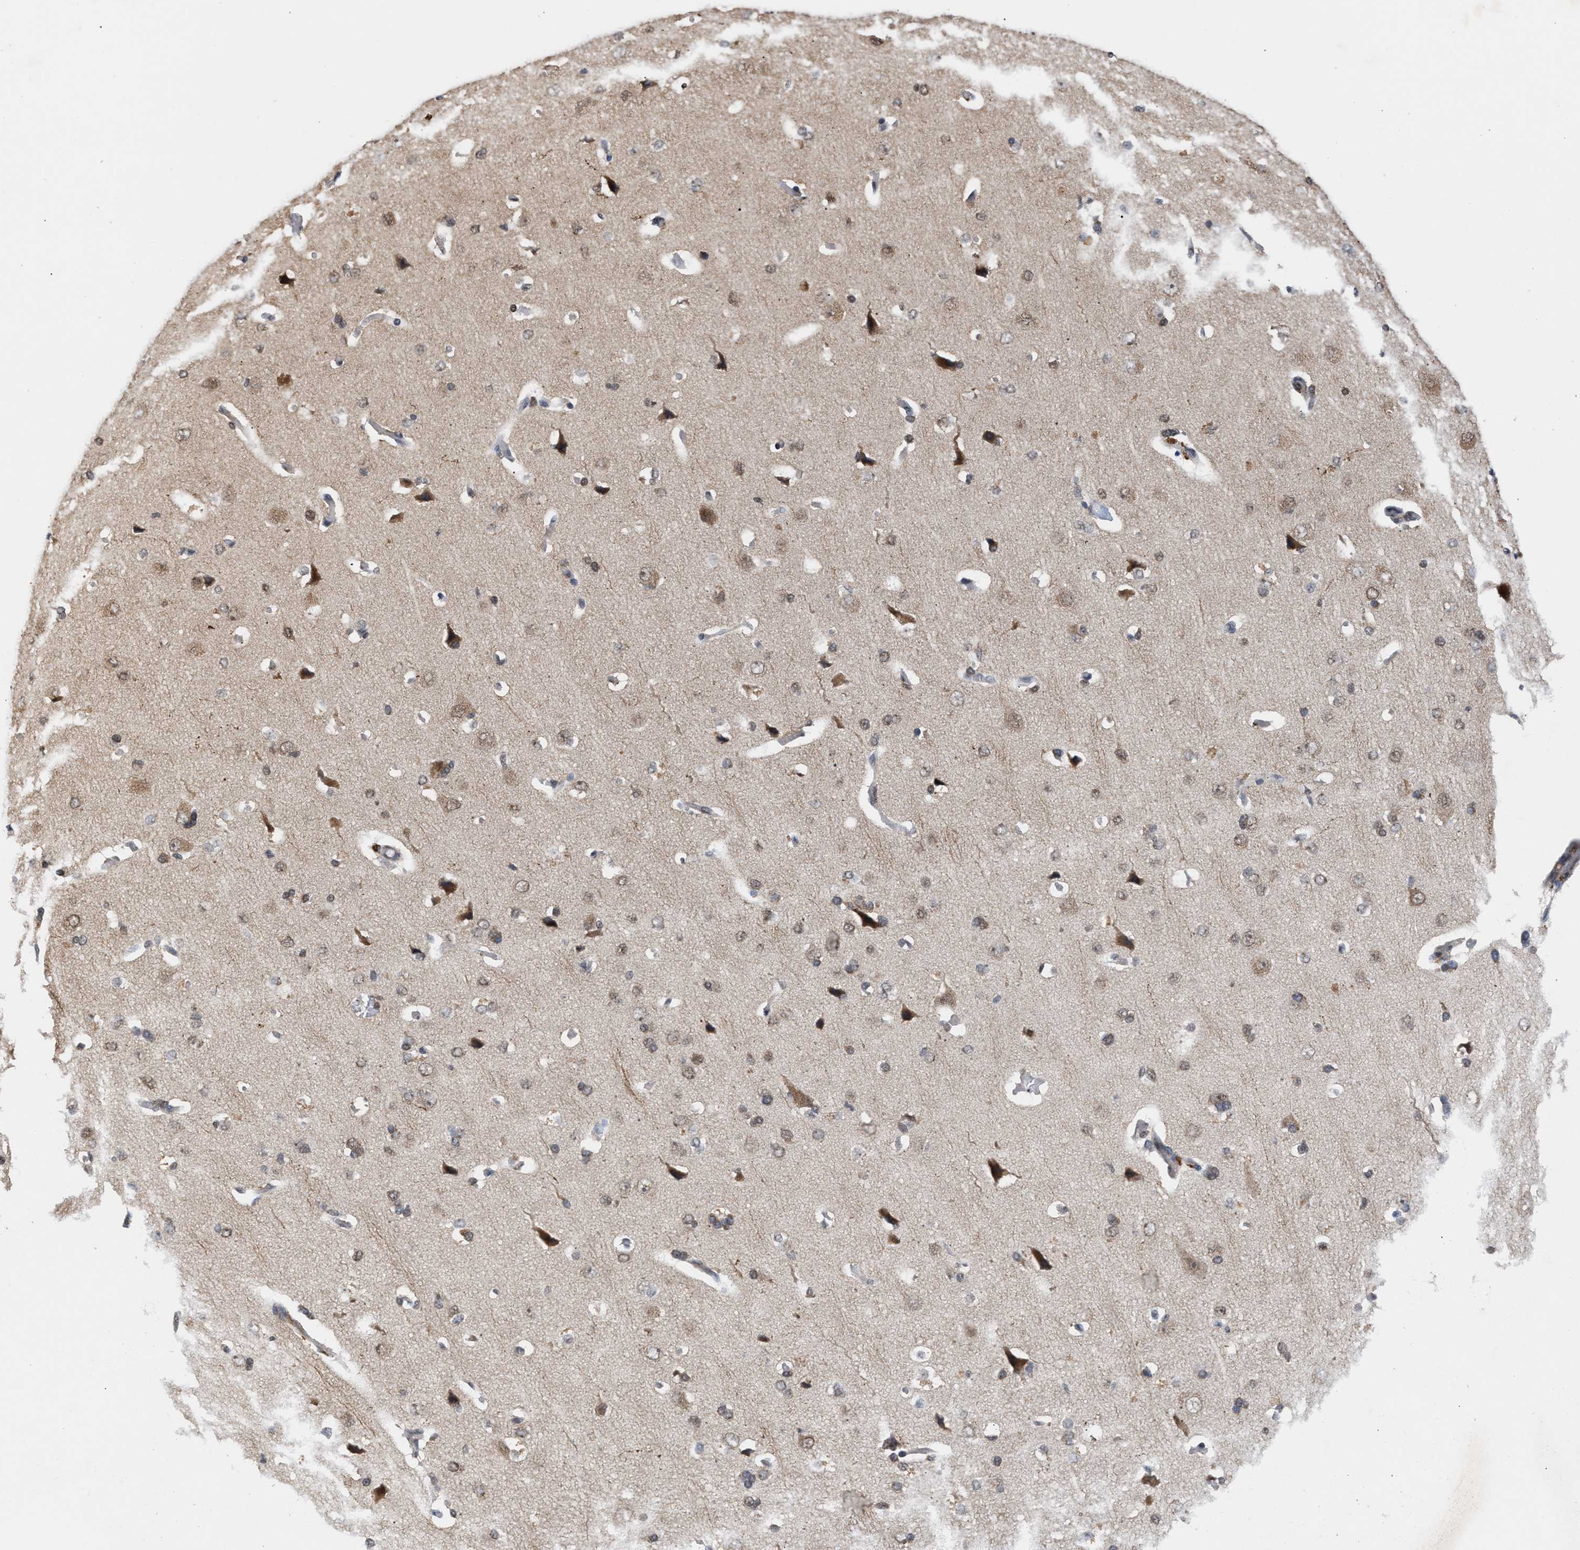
{"staining": {"intensity": "negative", "quantity": "none", "location": "none"}, "tissue": "cerebral cortex", "cell_type": "Endothelial cells", "image_type": "normal", "snomed": [{"axis": "morphology", "description": "Normal tissue, NOS"}, {"axis": "topography", "description": "Cerebral cortex"}], "caption": "Immunohistochemical staining of benign human cerebral cortex shows no significant staining in endothelial cells.", "gene": "MKNK2", "patient": {"sex": "male", "age": 62}}